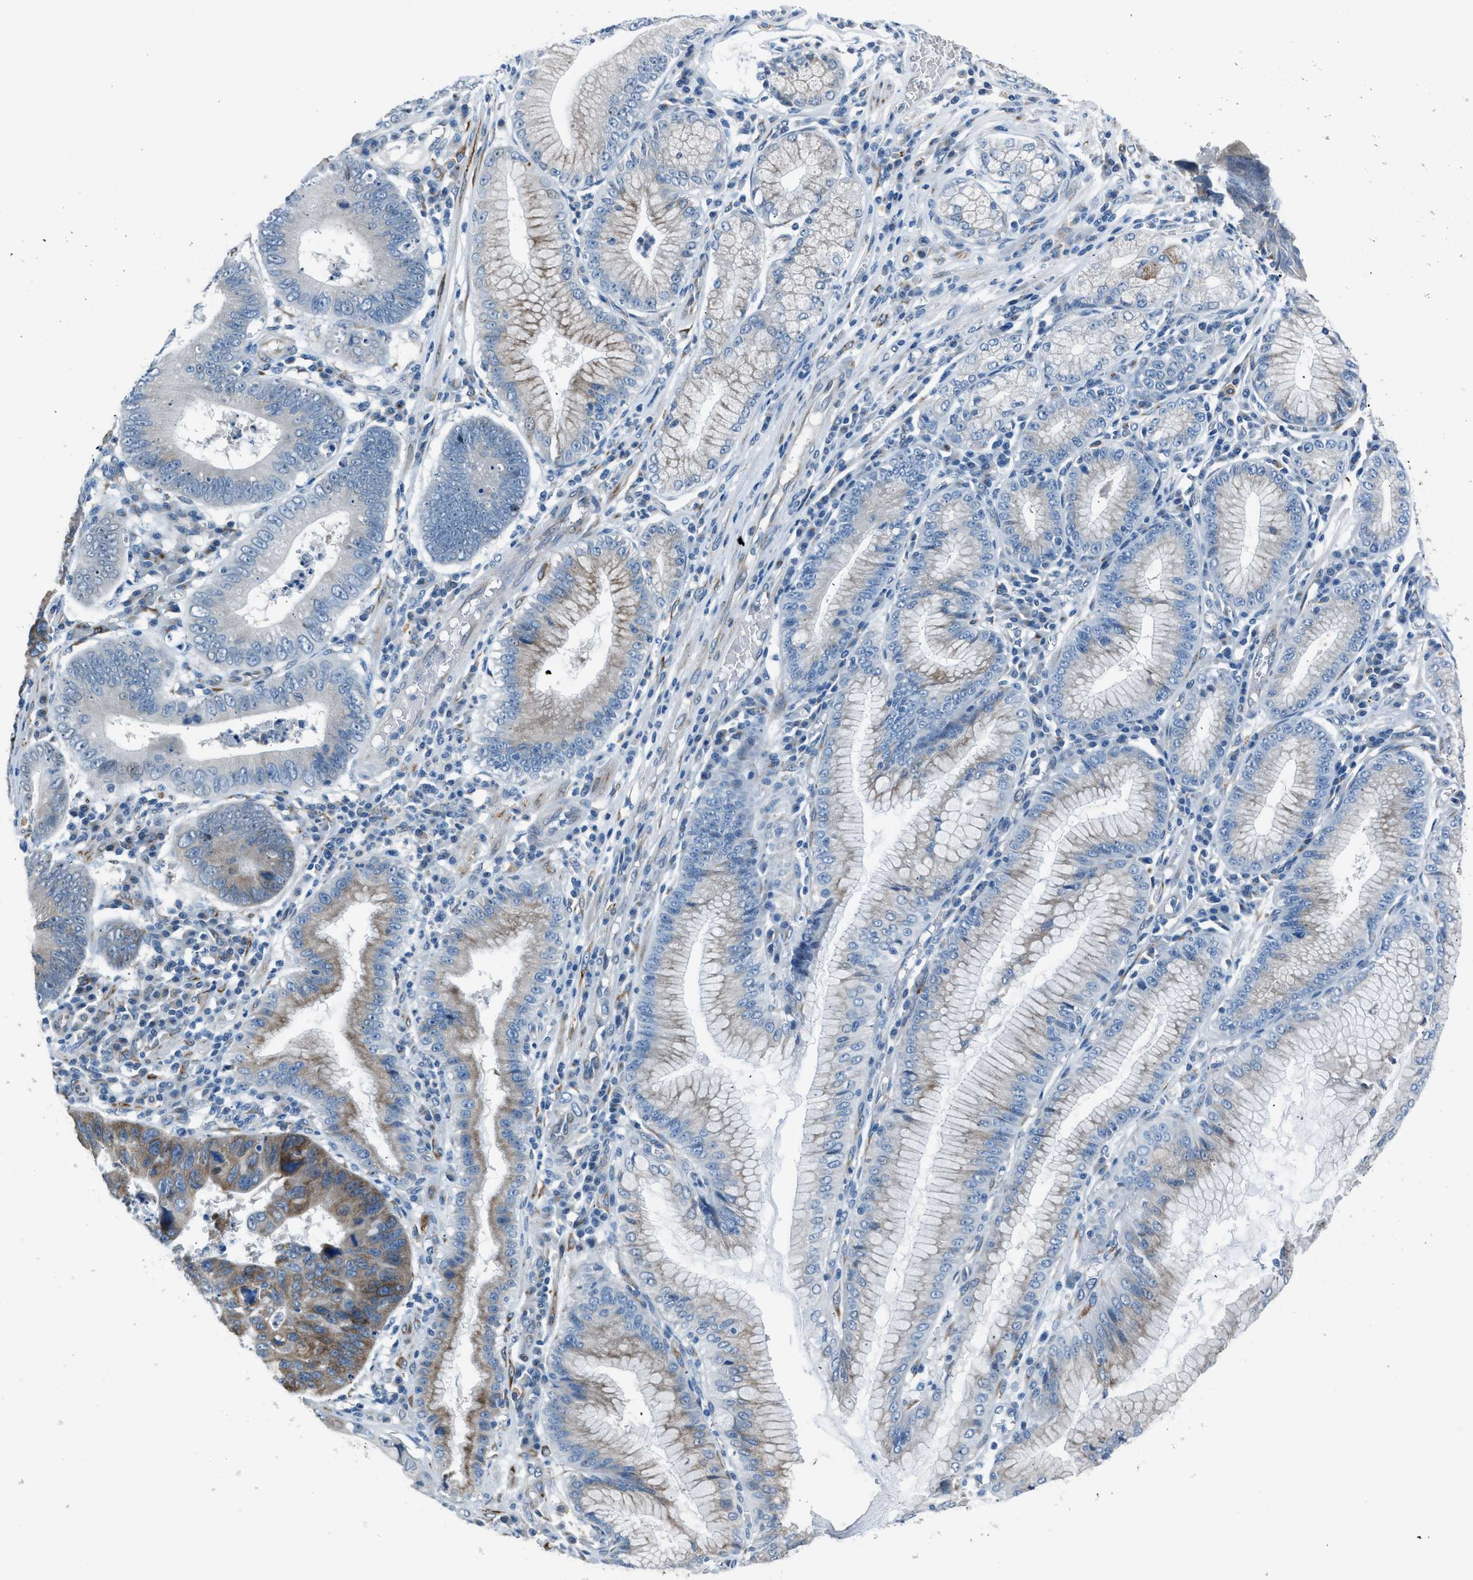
{"staining": {"intensity": "moderate", "quantity": "25%-75%", "location": "cytoplasmic/membranous"}, "tissue": "stomach cancer", "cell_type": "Tumor cells", "image_type": "cancer", "snomed": [{"axis": "morphology", "description": "Adenocarcinoma, NOS"}, {"axis": "topography", "description": "Stomach"}], "caption": "Immunohistochemistry (IHC) photomicrograph of neoplastic tissue: stomach adenocarcinoma stained using immunohistochemistry displays medium levels of moderate protein expression localized specifically in the cytoplasmic/membranous of tumor cells, appearing as a cytoplasmic/membranous brown color.", "gene": "RNF41", "patient": {"sex": "male", "age": 59}}